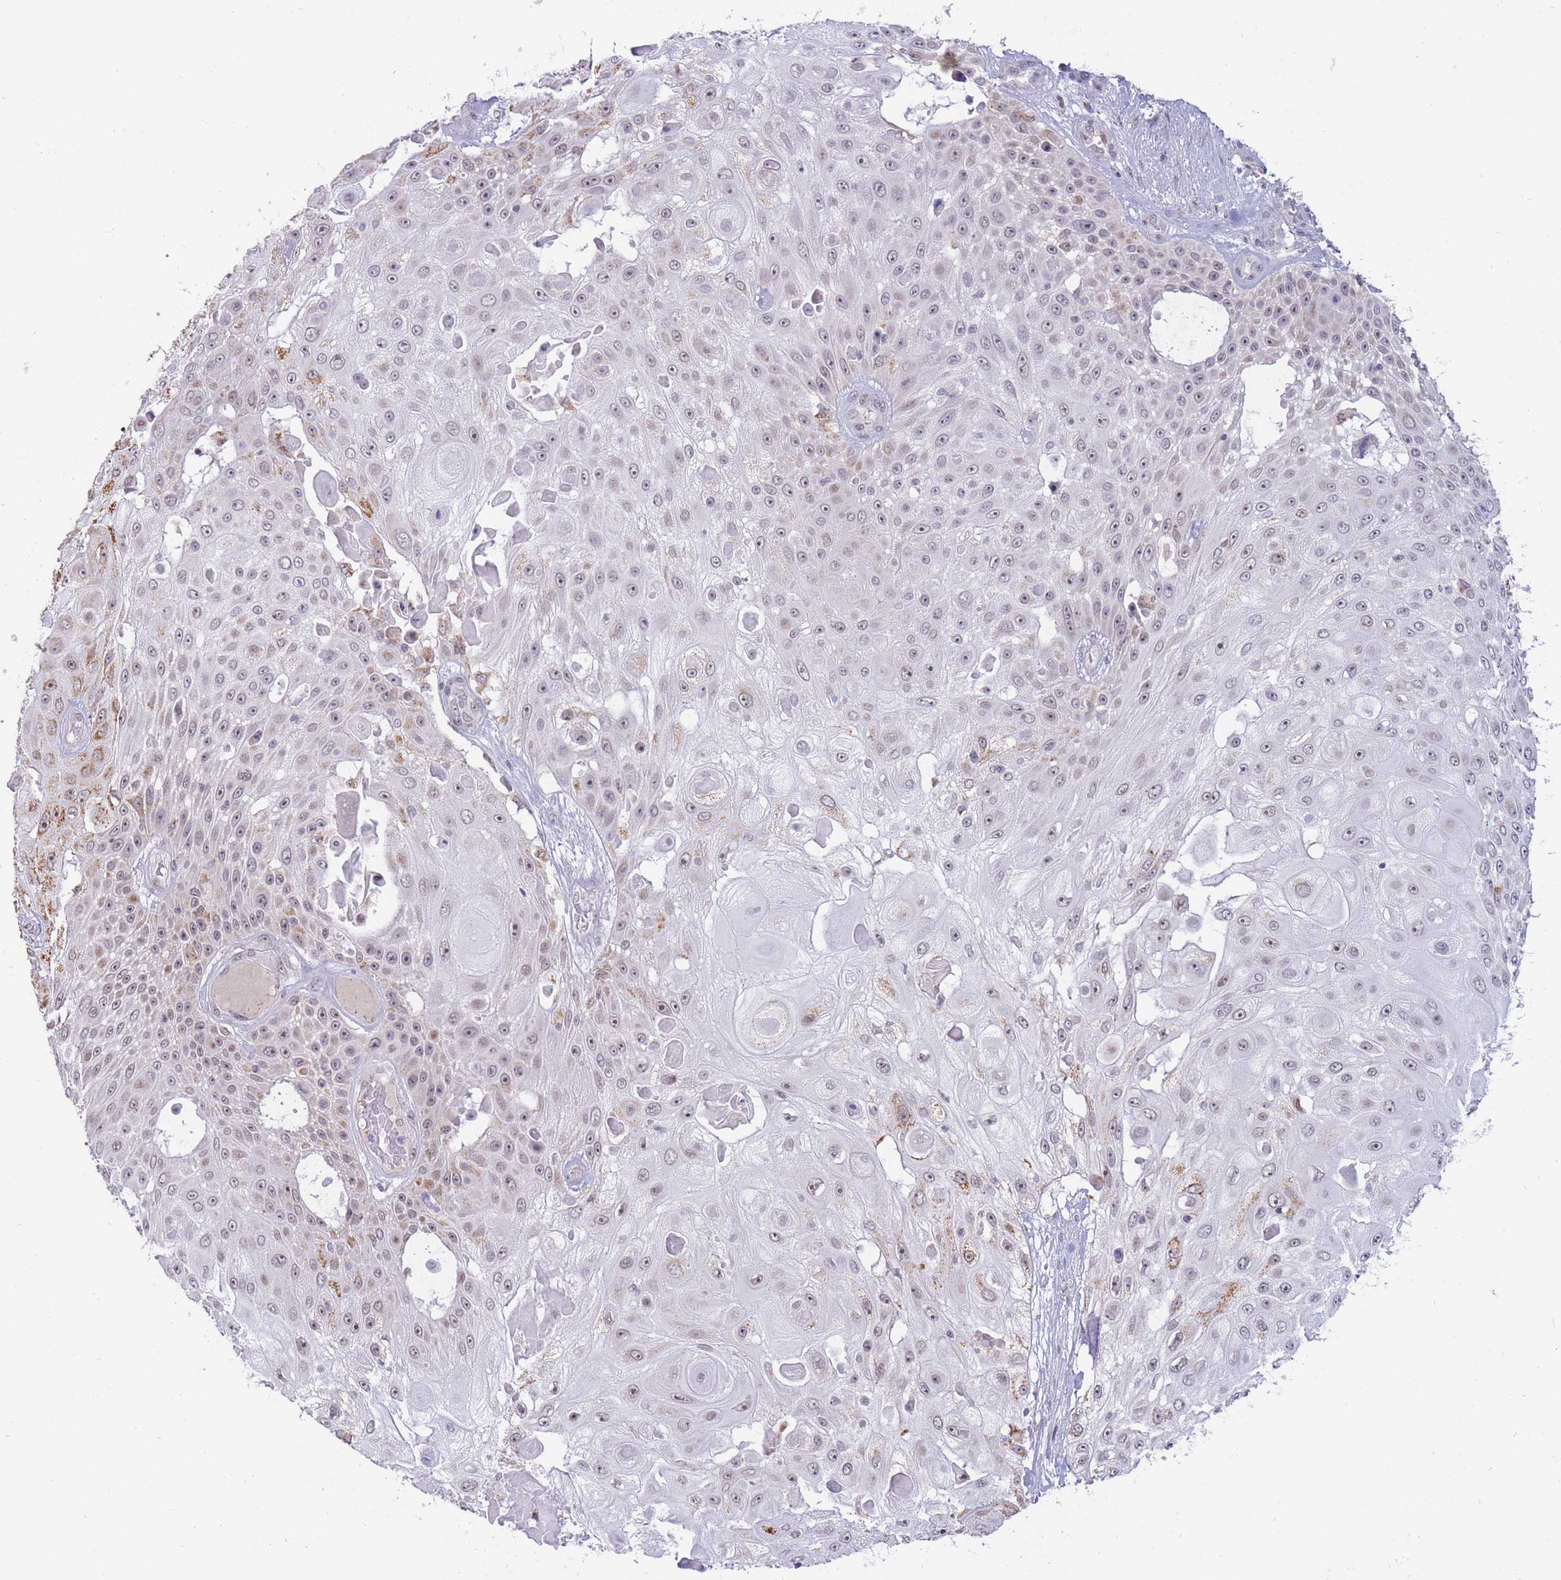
{"staining": {"intensity": "moderate", "quantity": "<25%", "location": "cytoplasmic/membranous,nuclear"}, "tissue": "skin cancer", "cell_type": "Tumor cells", "image_type": "cancer", "snomed": [{"axis": "morphology", "description": "Squamous cell carcinoma, NOS"}, {"axis": "topography", "description": "Skin"}], "caption": "Moderate cytoplasmic/membranous and nuclear expression is appreciated in approximately <25% of tumor cells in skin cancer.", "gene": "TARBP2", "patient": {"sex": "female", "age": 86}}